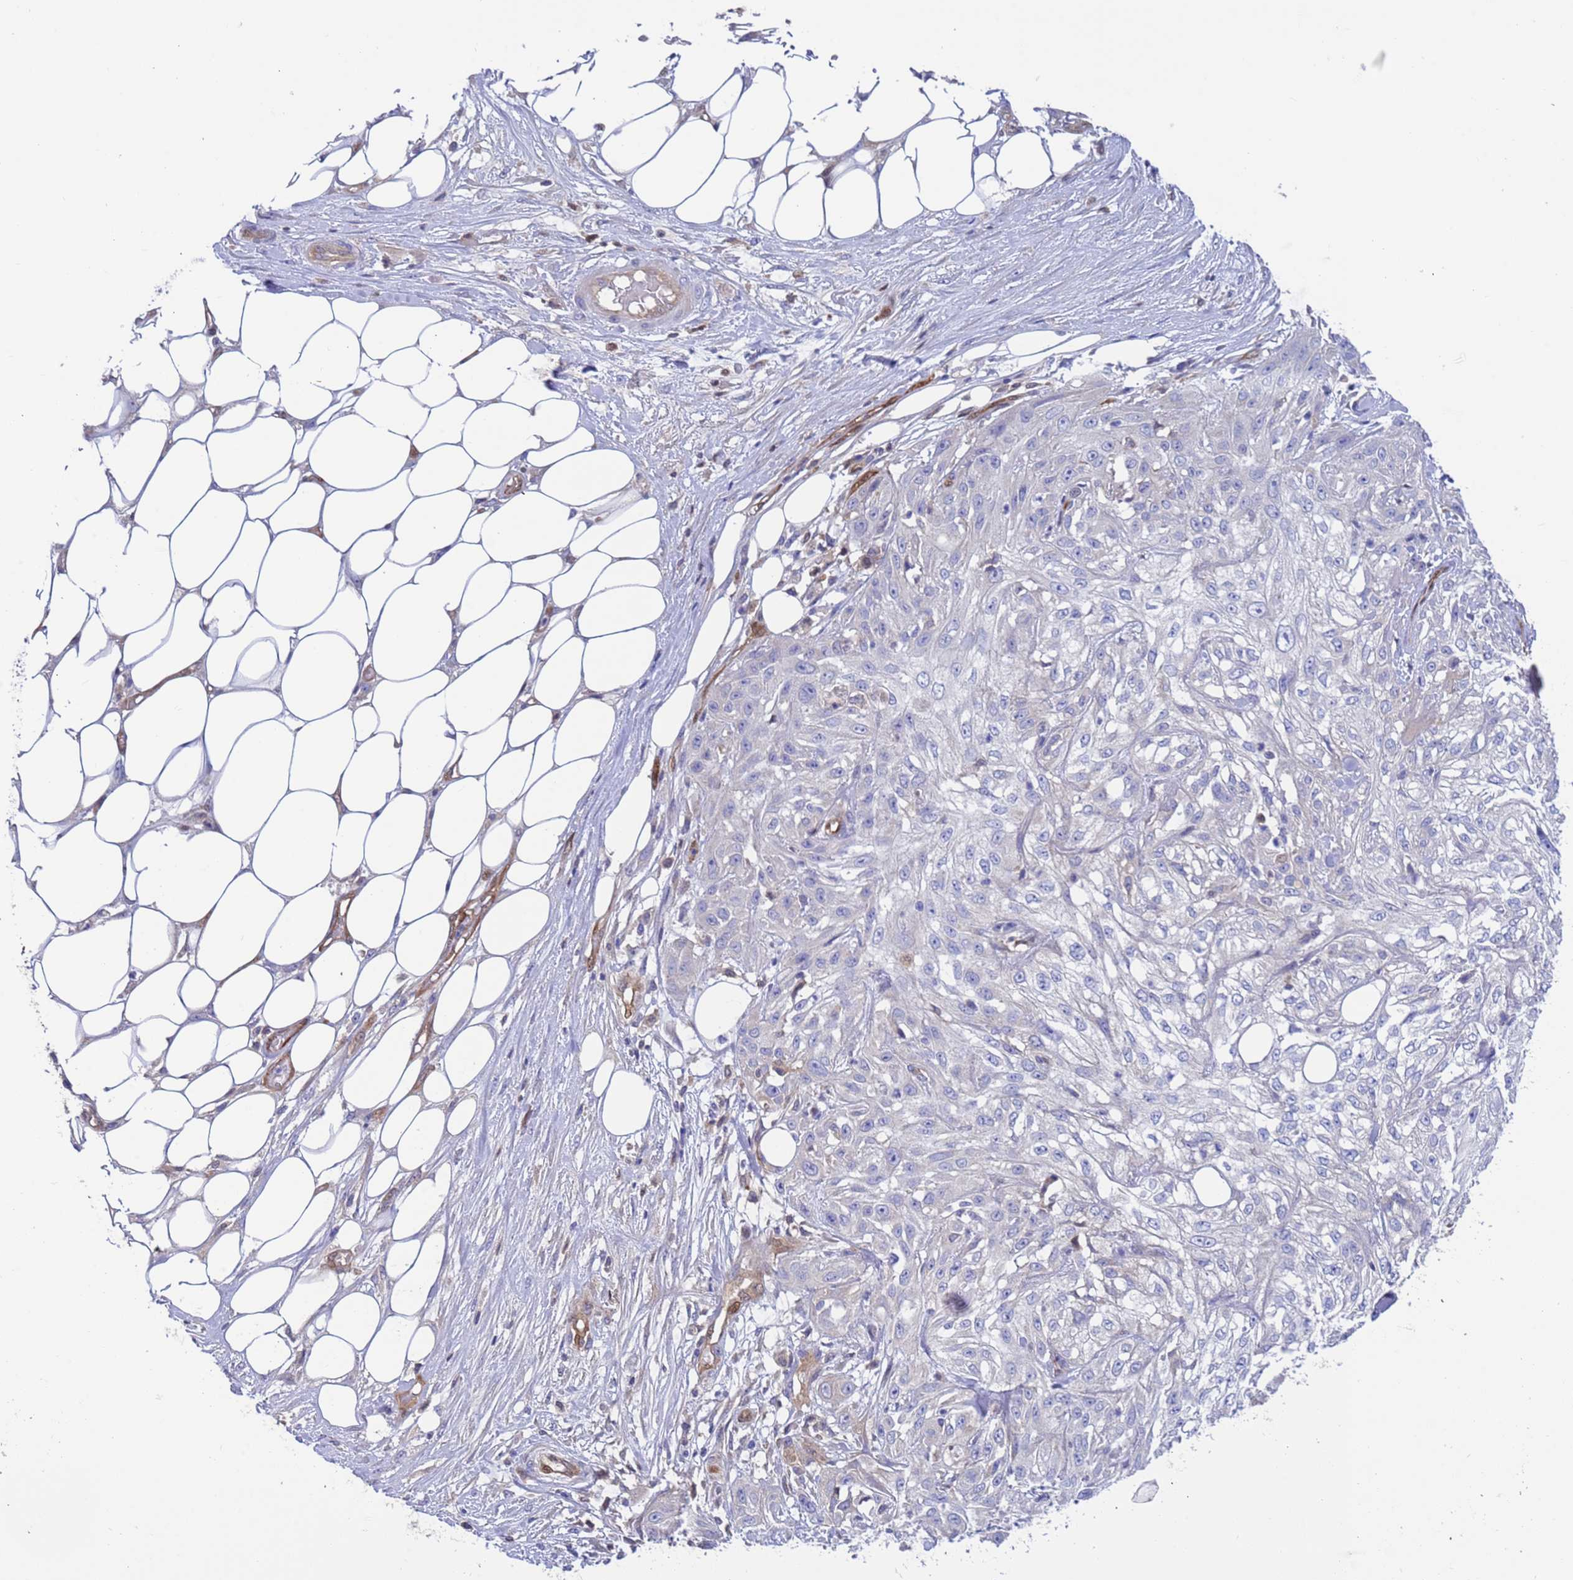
{"staining": {"intensity": "negative", "quantity": "none", "location": "none"}, "tissue": "skin cancer", "cell_type": "Tumor cells", "image_type": "cancer", "snomed": [{"axis": "morphology", "description": "Squamous cell carcinoma, NOS"}, {"axis": "morphology", "description": "Squamous cell carcinoma, metastatic, NOS"}, {"axis": "topography", "description": "Skin"}, {"axis": "topography", "description": "Lymph node"}], "caption": "High power microscopy photomicrograph of an immunohistochemistry (IHC) micrograph of squamous cell carcinoma (skin), revealing no significant expression in tumor cells.", "gene": "FOXRED1", "patient": {"sex": "male", "age": 75}}